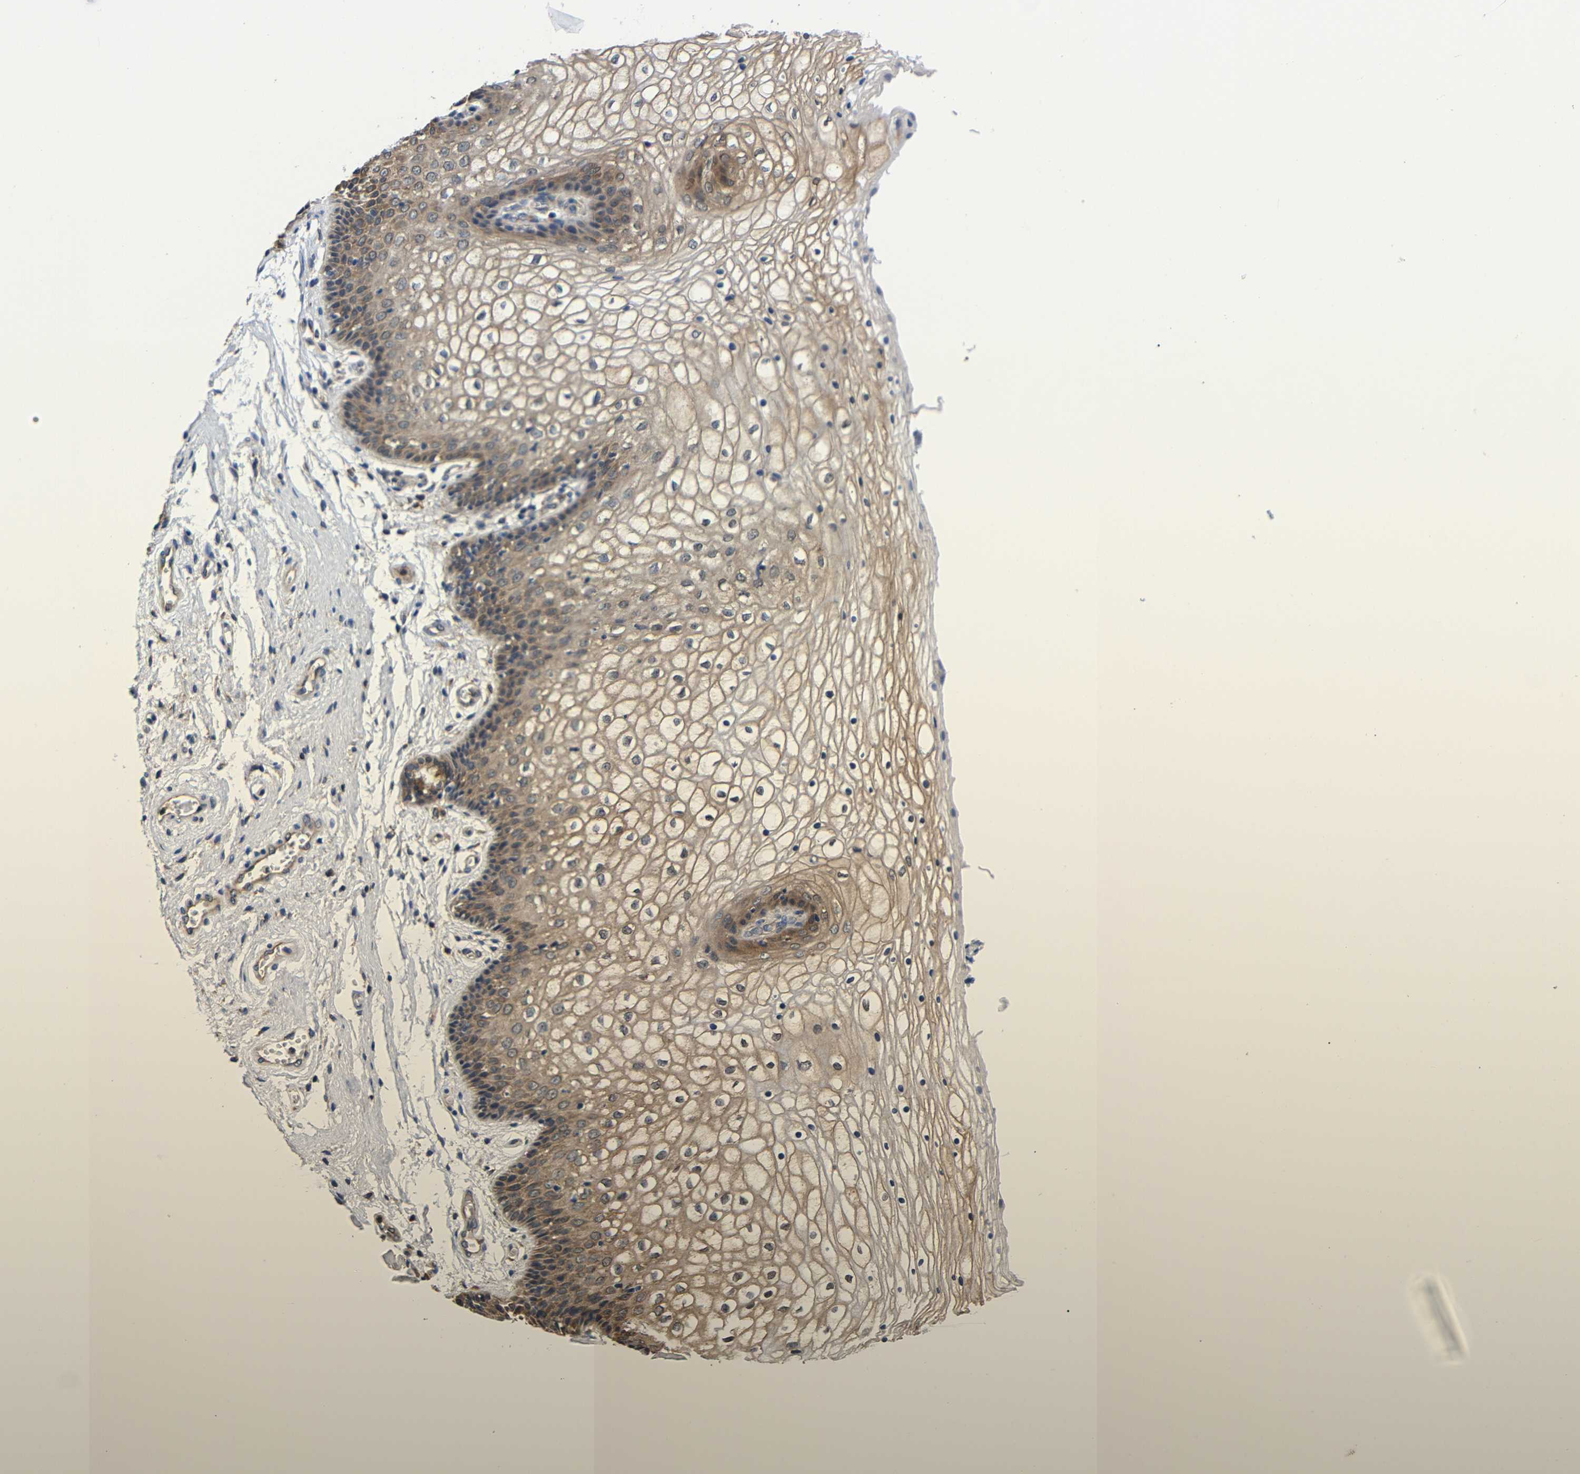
{"staining": {"intensity": "moderate", "quantity": "25%-75%", "location": "cytoplasmic/membranous"}, "tissue": "vagina", "cell_type": "Squamous epithelial cells", "image_type": "normal", "snomed": [{"axis": "morphology", "description": "Normal tissue, NOS"}, {"axis": "topography", "description": "Vagina"}], "caption": "This image shows IHC staining of unremarkable human vagina, with medium moderate cytoplasmic/membranous expression in about 25%-75% of squamous epithelial cells.", "gene": "LRRCC1", "patient": {"sex": "female", "age": 34}}